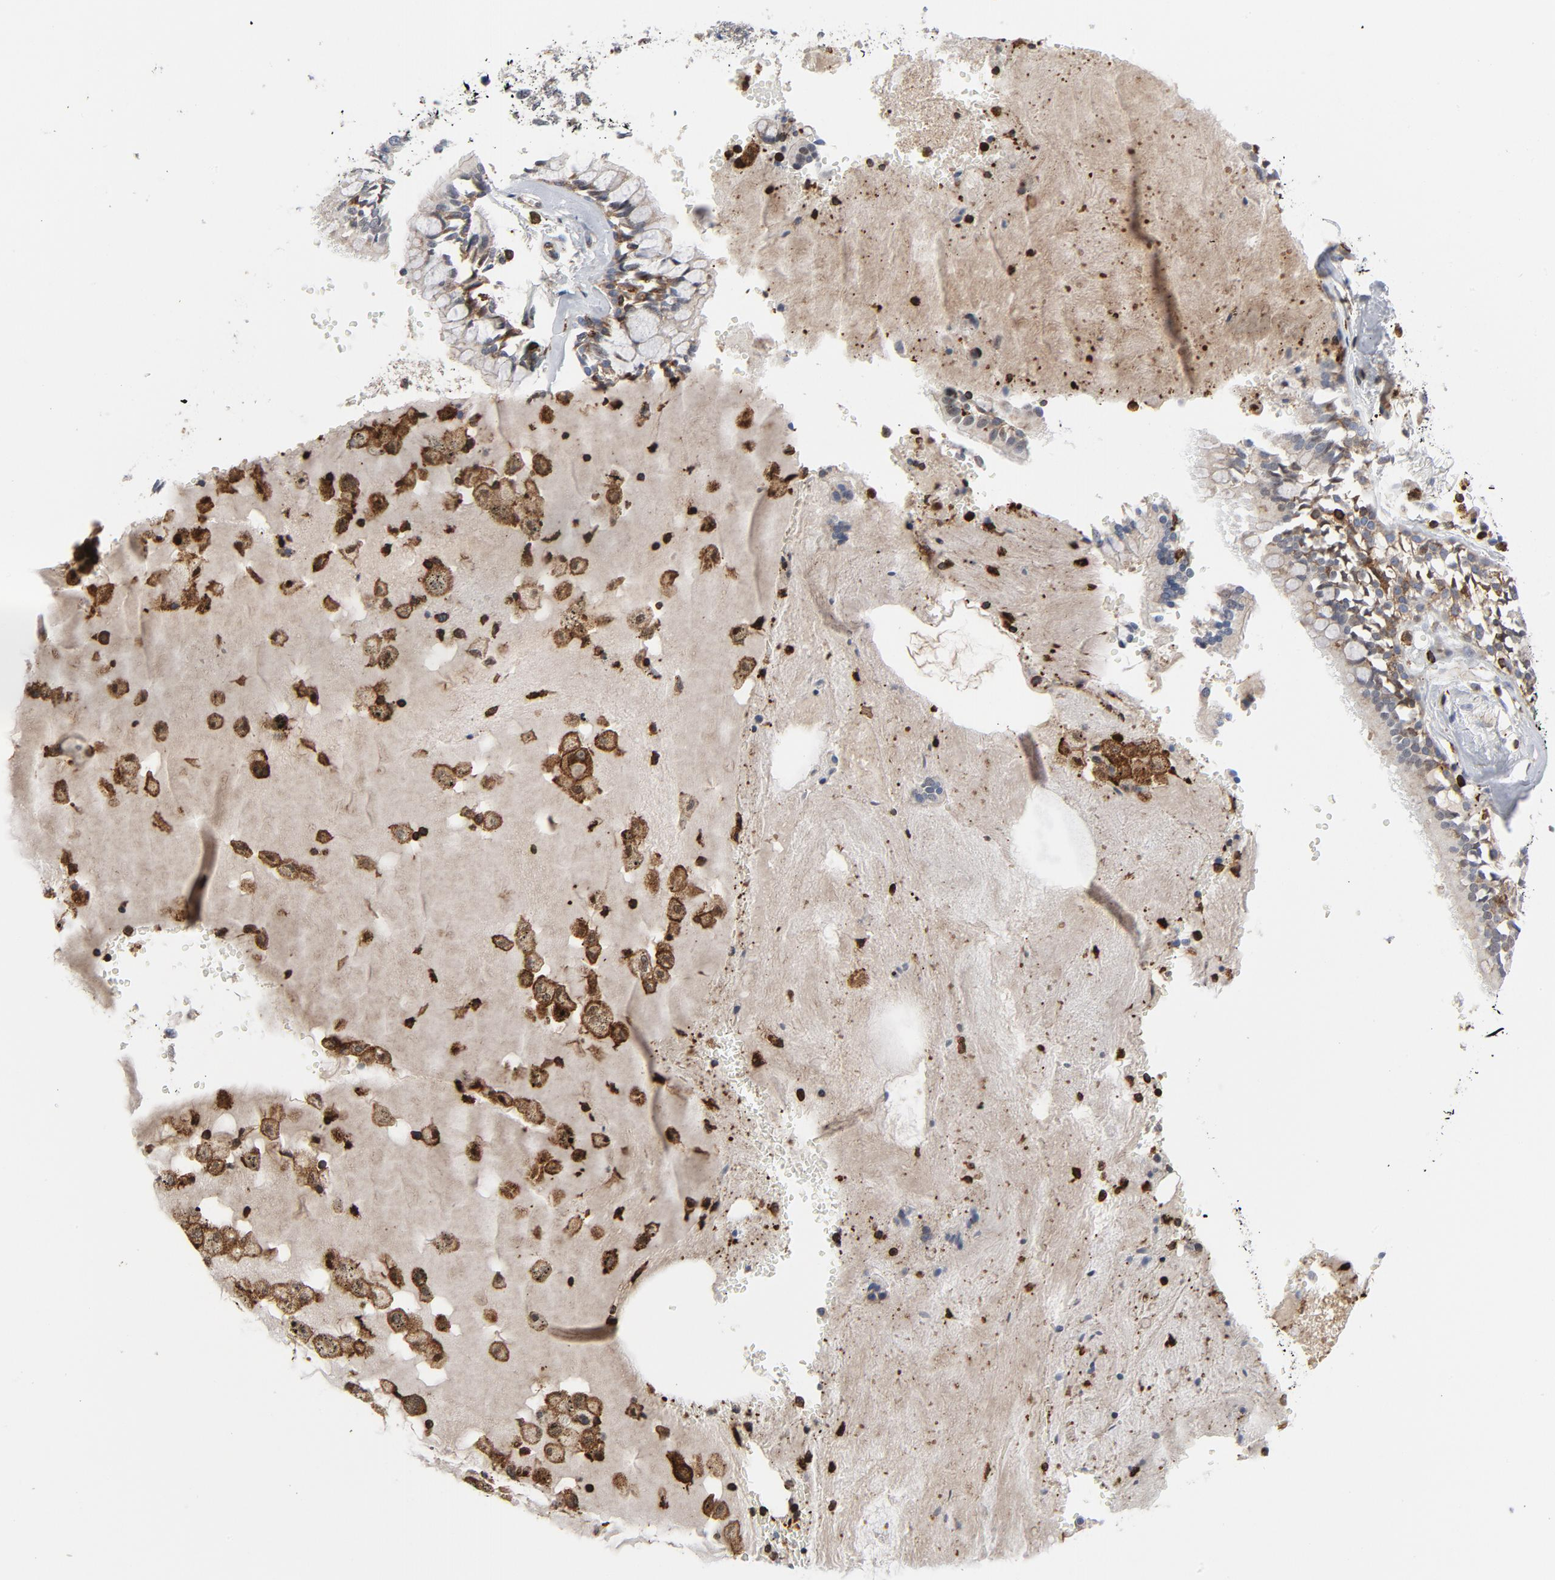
{"staining": {"intensity": "strong", "quantity": ">75%", "location": "cytoplasmic/membranous,nuclear"}, "tissue": "bronchus", "cell_type": "Respiratory epithelial cells", "image_type": "normal", "snomed": [{"axis": "morphology", "description": "Normal tissue, NOS"}, {"axis": "topography", "description": "Bronchus"}, {"axis": "topography", "description": "Lung"}], "caption": "The histopathology image reveals staining of unremarkable bronchus, revealing strong cytoplasmic/membranous,nuclear protein expression (brown color) within respiratory epithelial cells.", "gene": "YES1", "patient": {"sex": "female", "age": 56}}